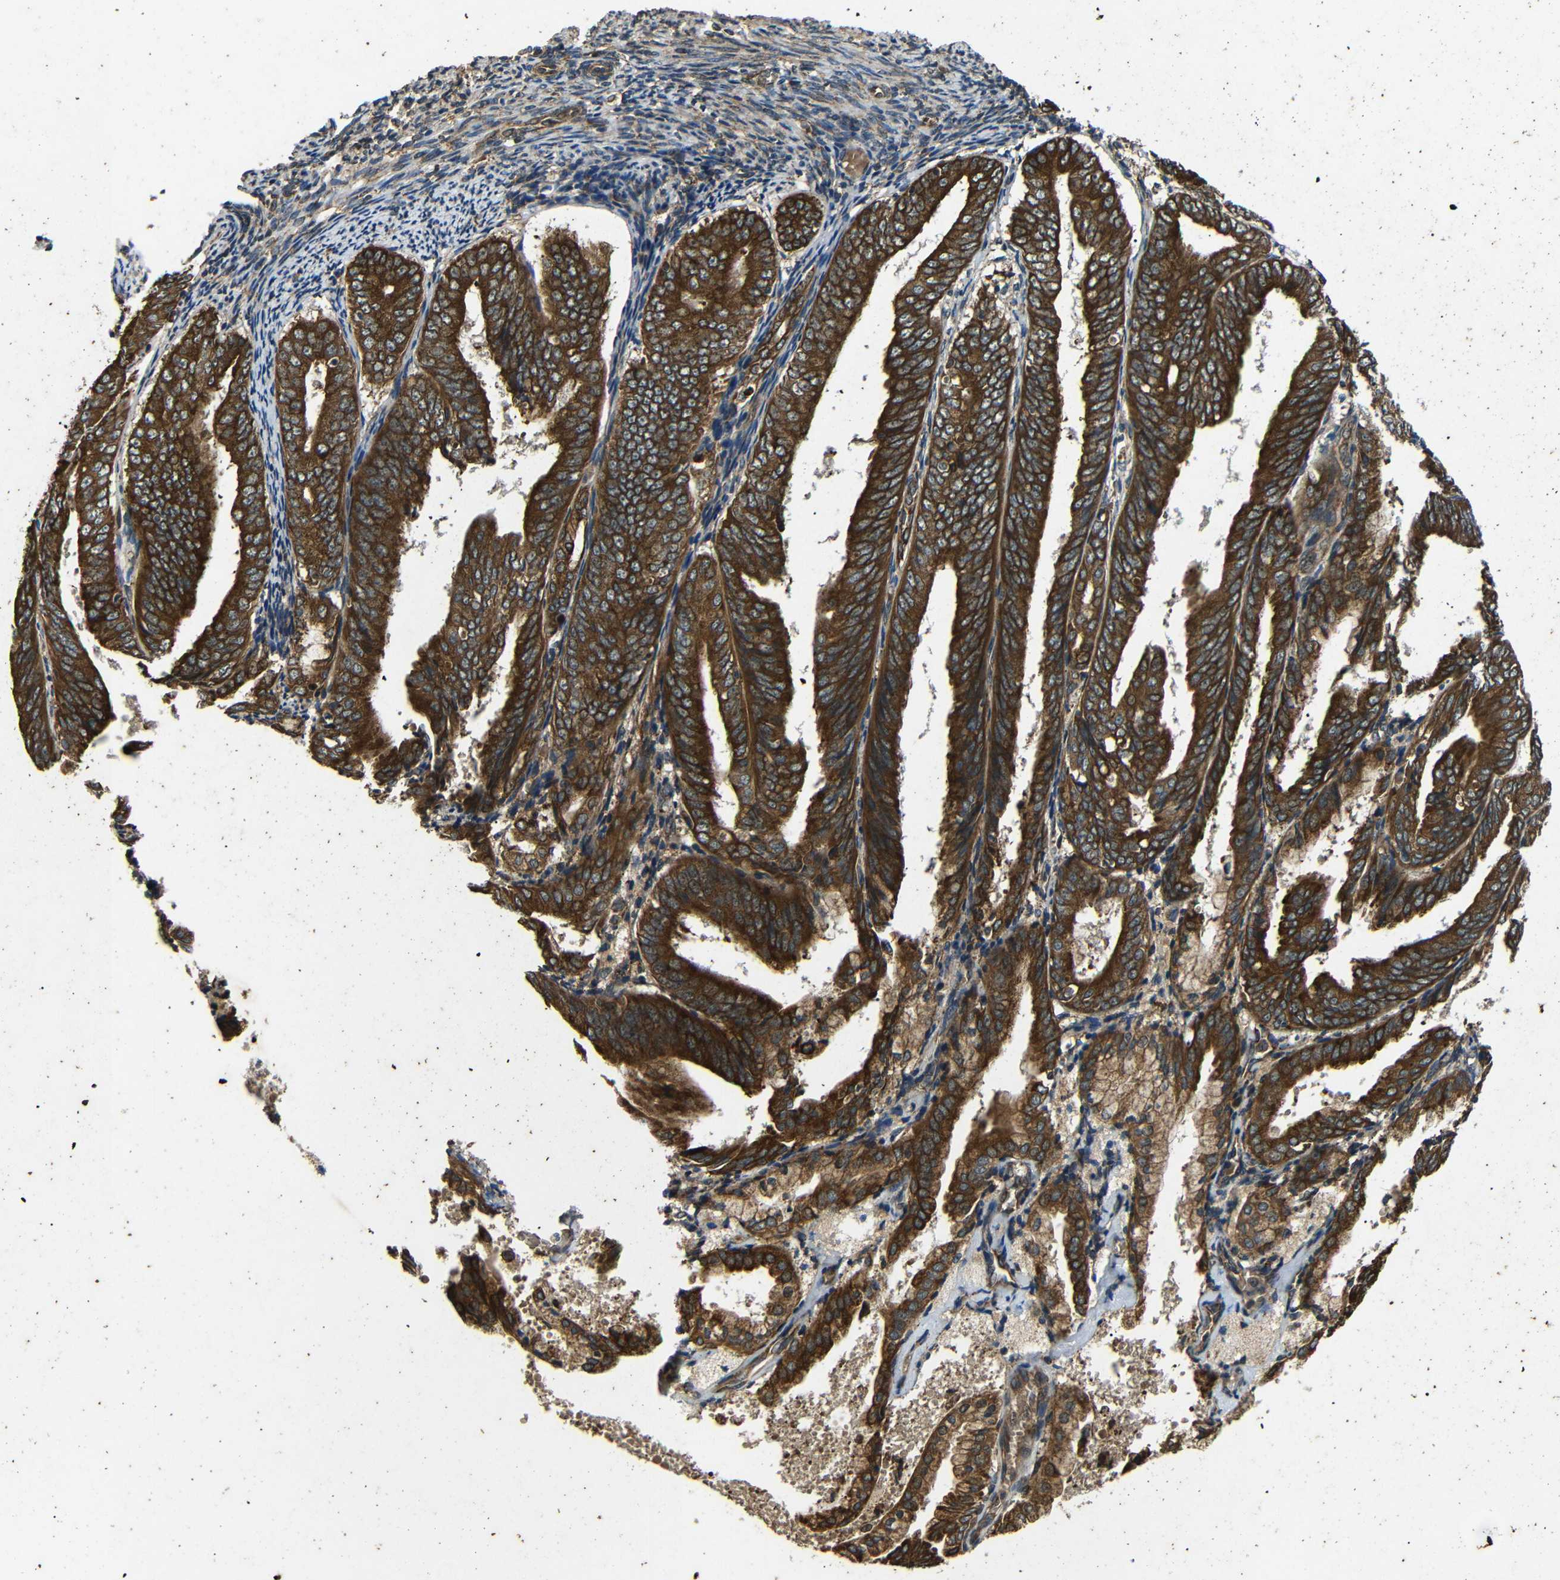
{"staining": {"intensity": "strong", "quantity": ">75%", "location": "cytoplasmic/membranous"}, "tissue": "endometrial cancer", "cell_type": "Tumor cells", "image_type": "cancer", "snomed": [{"axis": "morphology", "description": "Adenocarcinoma, NOS"}, {"axis": "topography", "description": "Endometrium"}], "caption": "This image demonstrates immunohistochemistry staining of endometrial adenocarcinoma, with high strong cytoplasmic/membranous expression in approximately >75% of tumor cells.", "gene": "TRPC1", "patient": {"sex": "female", "age": 63}}